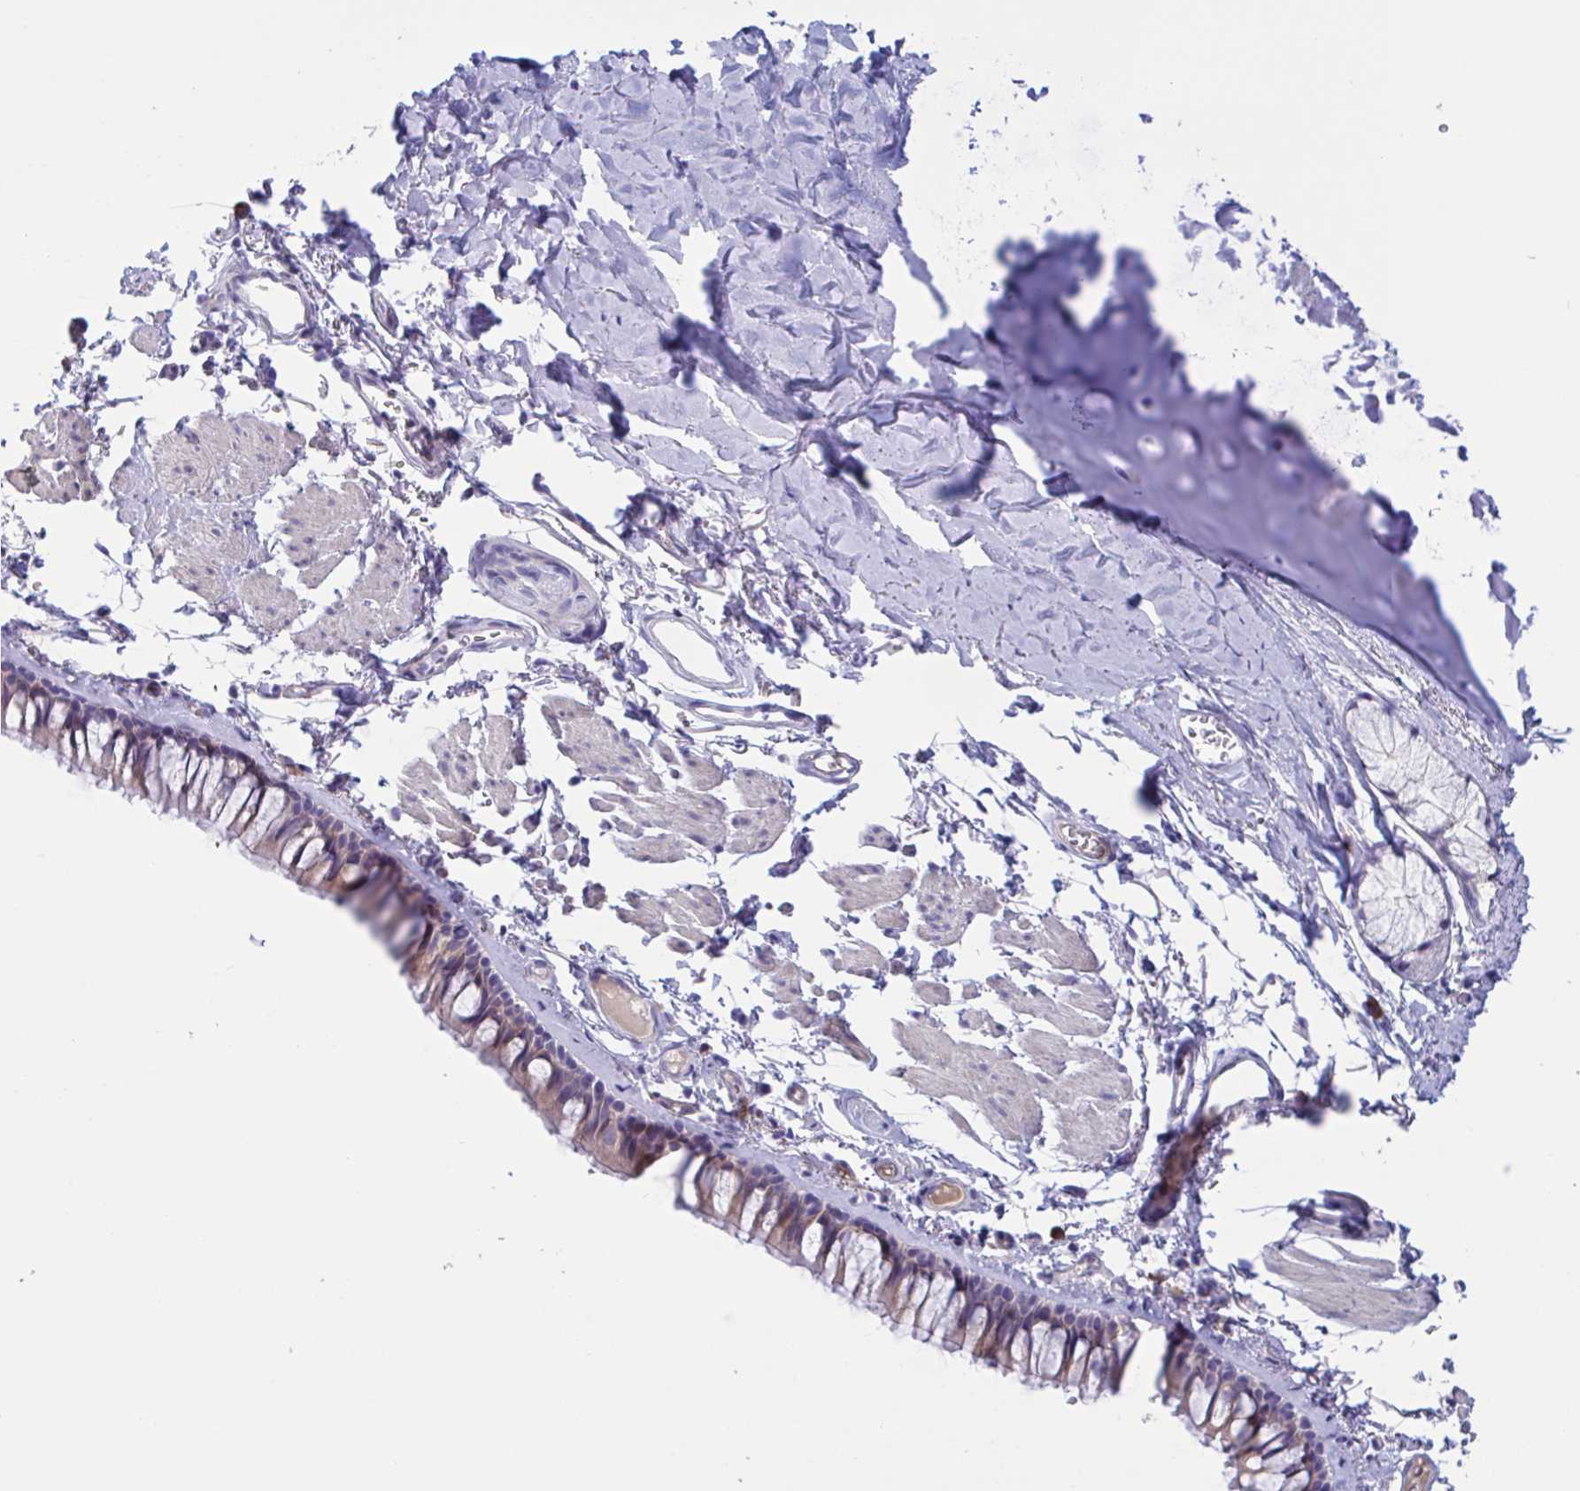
{"staining": {"intensity": "moderate", "quantity": "25%-75%", "location": "cytoplasmic/membranous"}, "tissue": "bronchus", "cell_type": "Respiratory epithelial cells", "image_type": "normal", "snomed": [{"axis": "morphology", "description": "Normal tissue, NOS"}, {"axis": "topography", "description": "Cartilage tissue"}, {"axis": "topography", "description": "Bronchus"}], "caption": "This micrograph shows IHC staining of benign human bronchus, with medium moderate cytoplasmic/membranous staining in about 25%-75% of respiratory epithelial cells.", "gene": "MS4A14", "patient": {"sex": "female", "age": 79}}